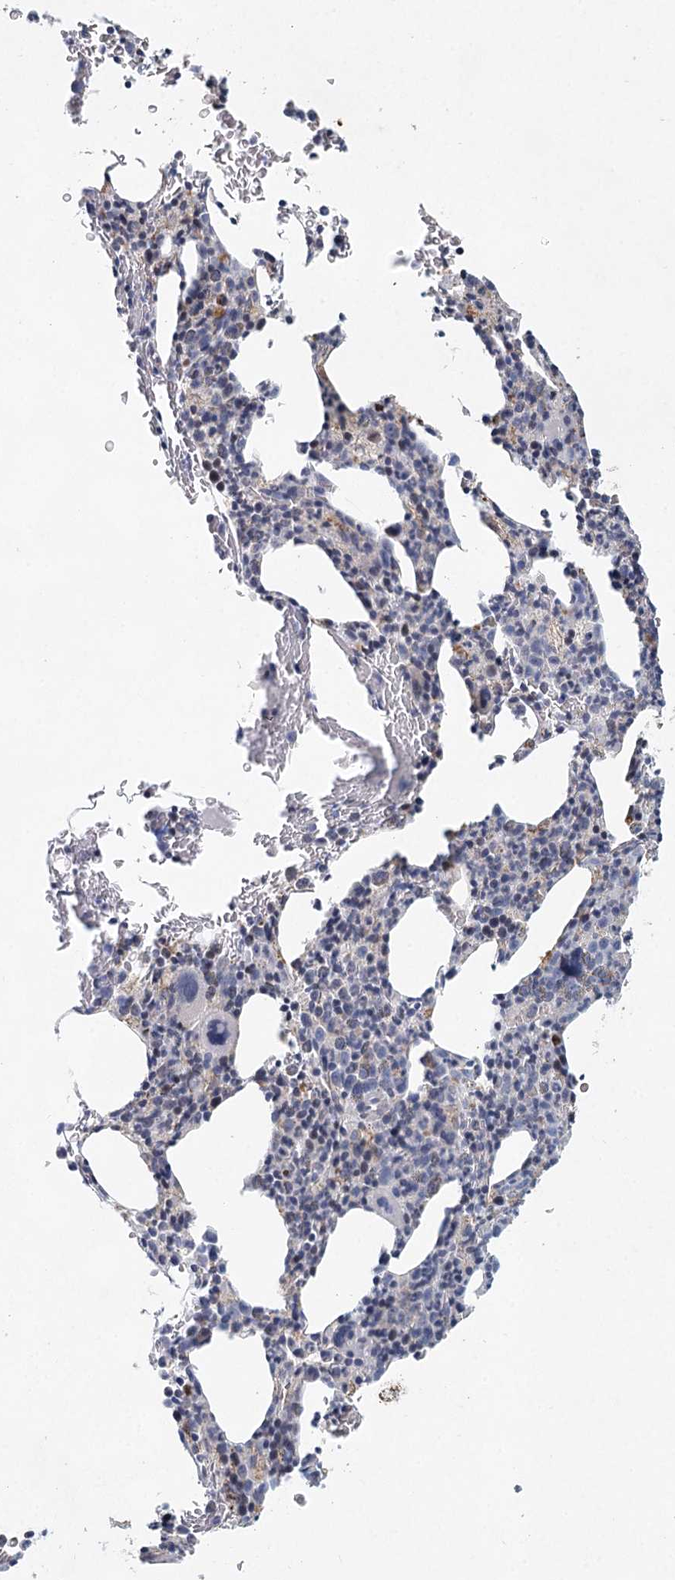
{"staining": {"intensity": "moderate", "quantity": "<25%", "location": "cytoplasmic/membranous"}, "tissue": "bone marrow", "cell_type": "Hematopoietic cells", "image_type": "normal", "snomed": [{"axis": "morphology", "description": "Normal tissue, NOS"}, {"axis": "topography", "description": "Bone marrow"}], "caption": "There is low levels of moderate cytoplasmic/membranous positivity in hematopoietic cells of benign bone marrow, as demonstrated by immunohistochemical staining (brown color).", "gene": "XPO6", "patient": {"sex": "male", "age": 79}}